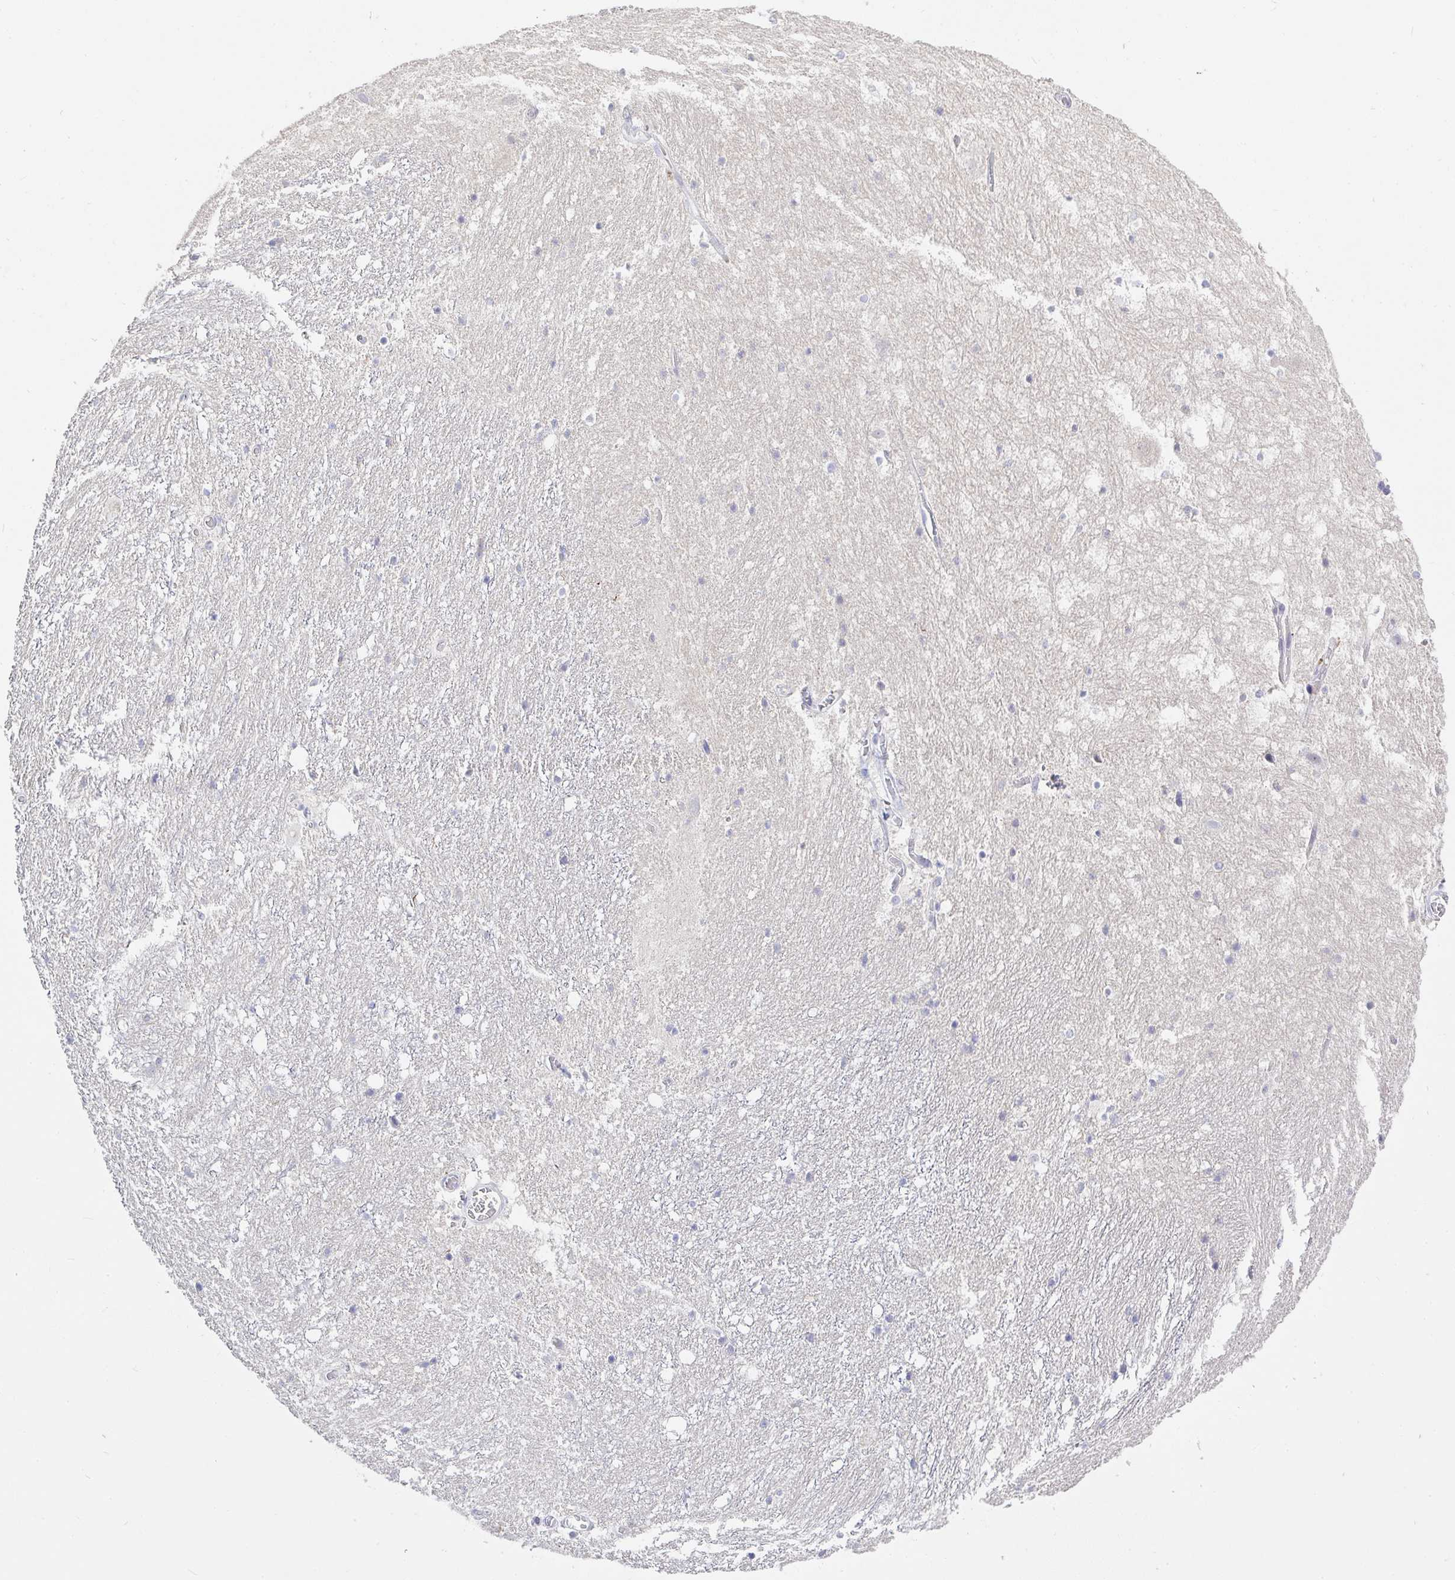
{"staining": {"intensity": "negative", "quantity": "none", "location": "none"}, "tissue": "hippocampus", "cell_type": "Glial cells", "image_type": "normal", "snomed": [{"axis": "morphology", "description": "Normal tissue, NOS"}, {"axis": "topography", "description": "Hippocampus"}], "caption": "Protein analysis of benign hippocampus shows no significant positivity in glial cells. (Stains: DAB (3,3'-diaminobenzidine) immunohistochemistry (IHC) with hematoxylin counter stain, Microscopy: brightfield microscopy at high magnification).", "gene": "ZNF561", "patient": {"sex": "female", "age": 52}}